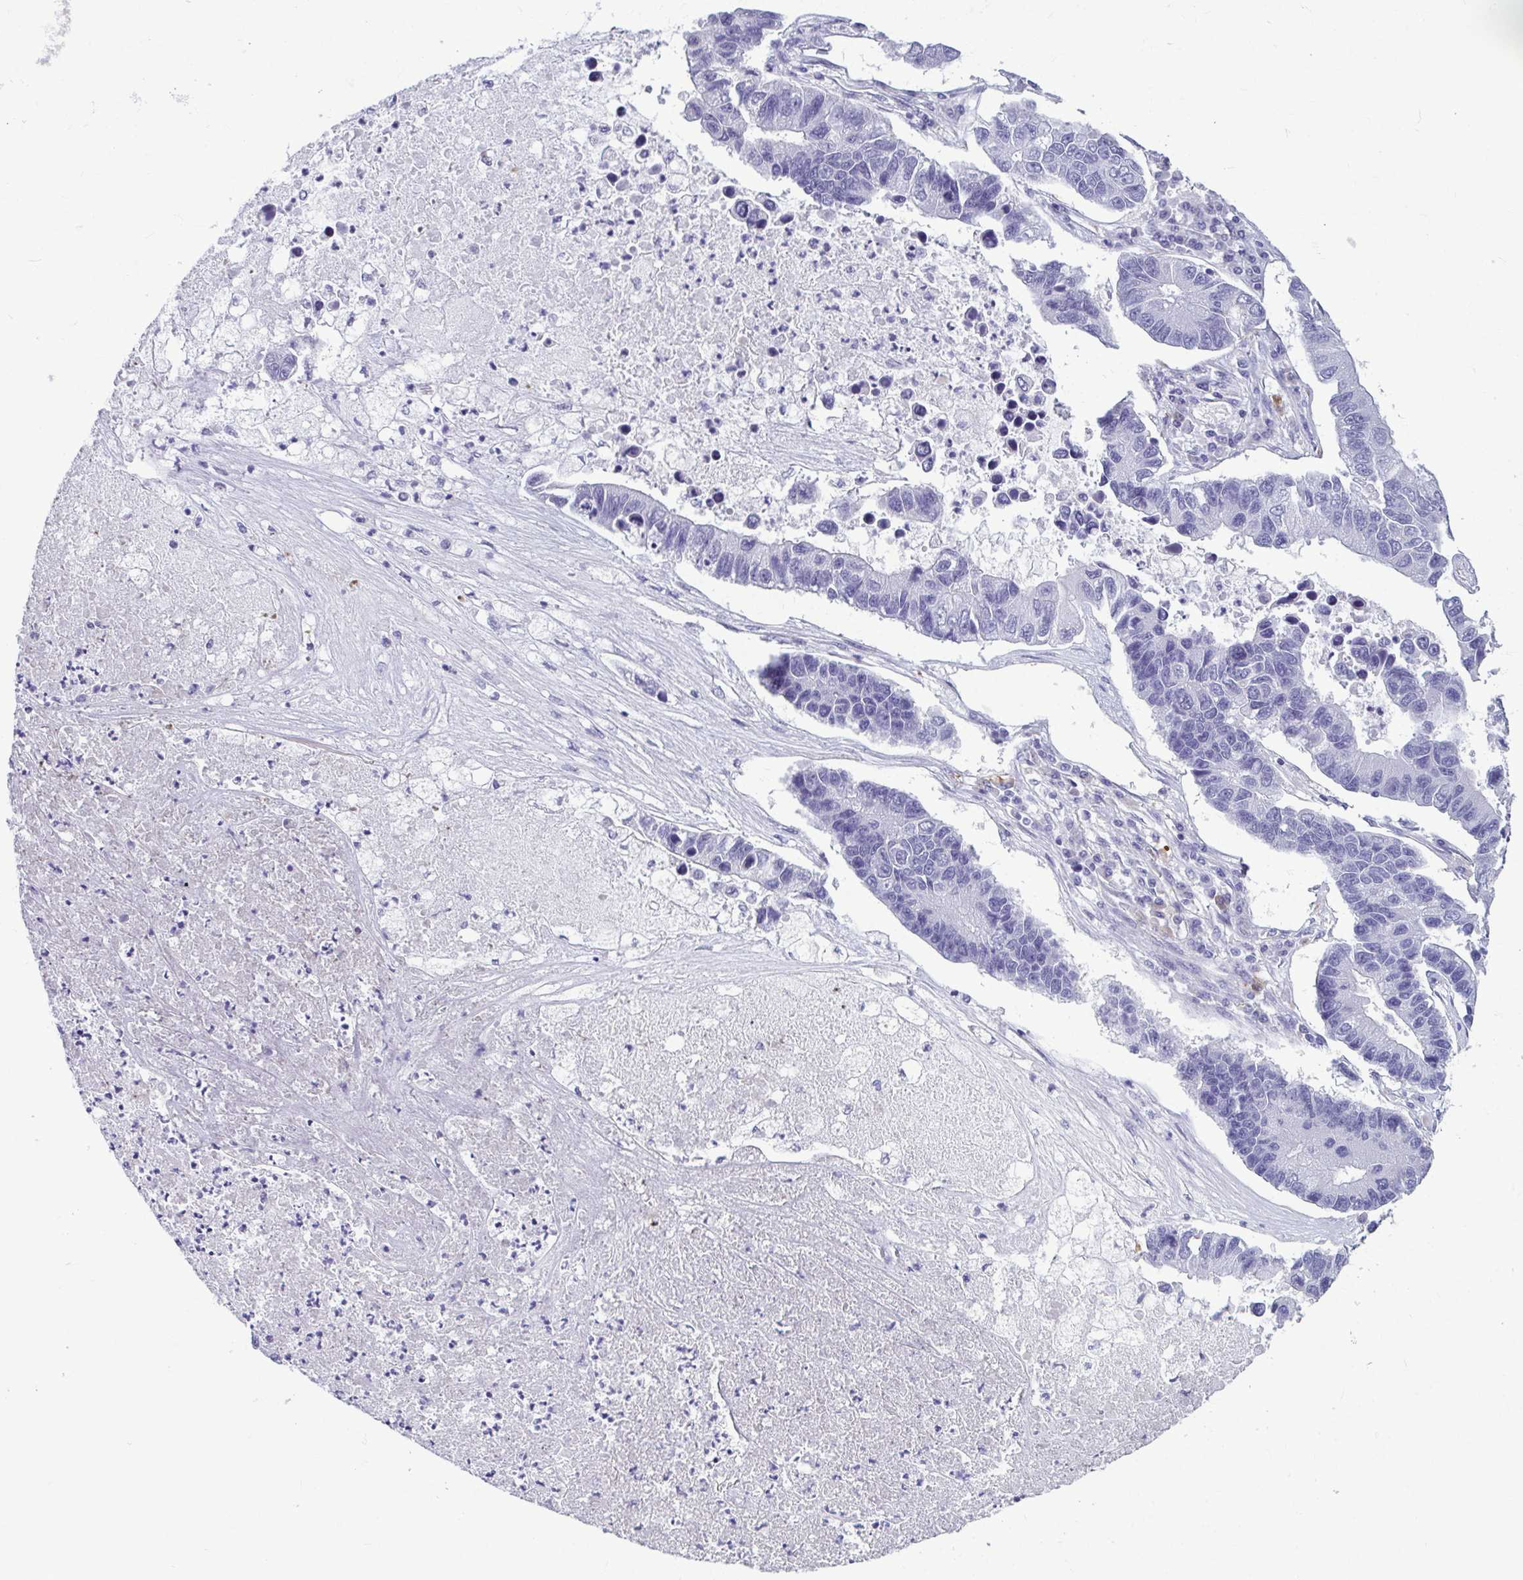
{"staining": {"intensity": "negative", "quantity": "none", "location": "none"}, "tissue": "lung cancer", "cell_type": "Tumor cells", "image_type": "cancer", "snomed": [{"axis": "morphology", "description": "Adenocarcinoma, NOS"}, {"axis": "topography", "description": "Bronchus"}, {"axis": "topography", "description": "Lung"}], "caption": "A high-resolution image shows immunohistochemistry staining of adenocarcinoma (lung), which reveals no significant expression in tumor cells.", "gene": "SERPINI1", "patient": {"sex": "female", "age": 51}}